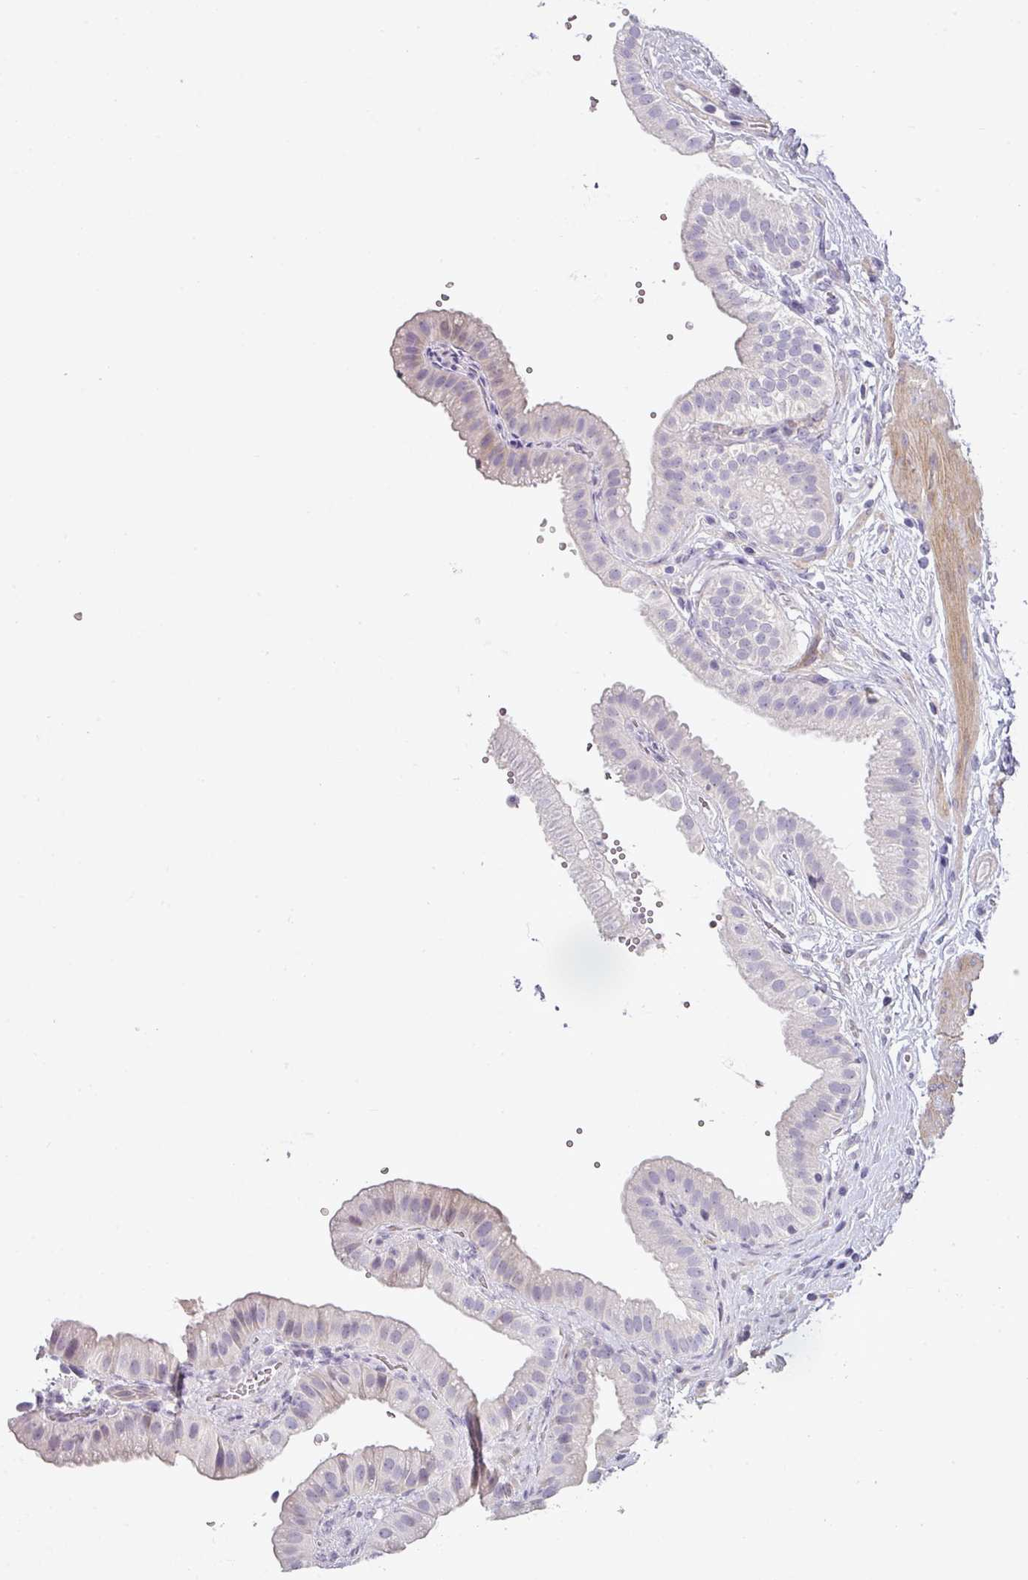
{"staining": {"intensity": "negative", "quantity": "none", "location": "none"}, "tissue": "gallbladder", "cell_type": "Glandular cells", "image_type": "normal", "snomed": [{"axis": "morphology", "description": "Normal tissue, NOS"}, {"axis": "topography", "description": "Gallbladder"}], "caption": "The micrograph displays no significant staining in glandular cells of gallbladder. (Stains: DAB immunohistochemistry with hematoxylin counter stain, Microscopy: brightfield microscopy at high magnification).", "gene": "BTLA", "patient": {"sex": "female", "age": 61}}